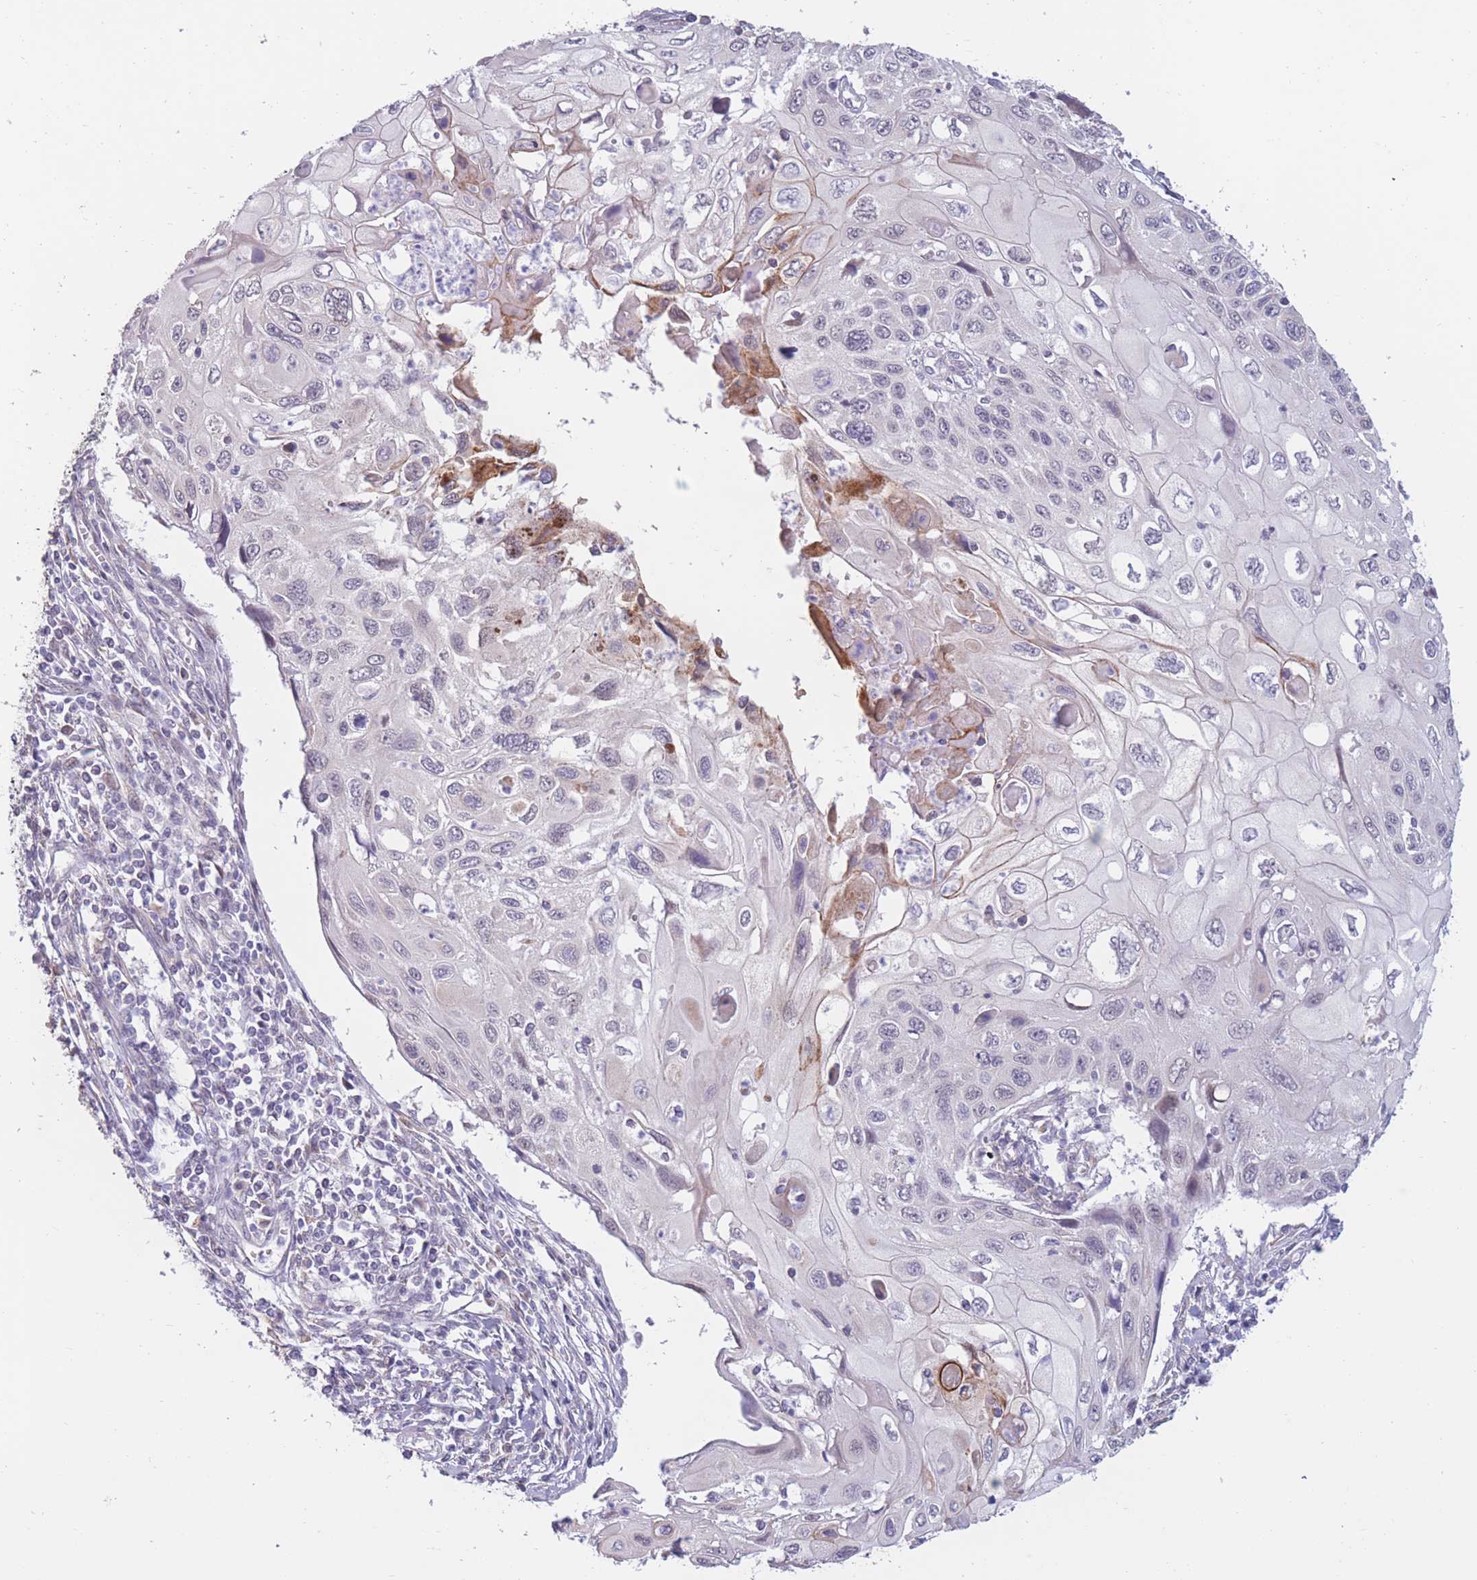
{"staining": {"intensity": "negative", "quantity": "none", "location": "none"}, "tissue": "cervical cancer", "cell_type": "Tumor cells", "image_type": "cancer", "snomed": [{"axis": "morphology", "description": "Squamous cell carcinoma, NOS"}, {"axis": "topography", "description": "Cervix"}], "caption": "Histopathology image shows no protein staining in tumor cells of cervical squamous cell carcinoma tissue.", "gene": "COL27A1", "patient": {"sex": "female", "age": 70}}